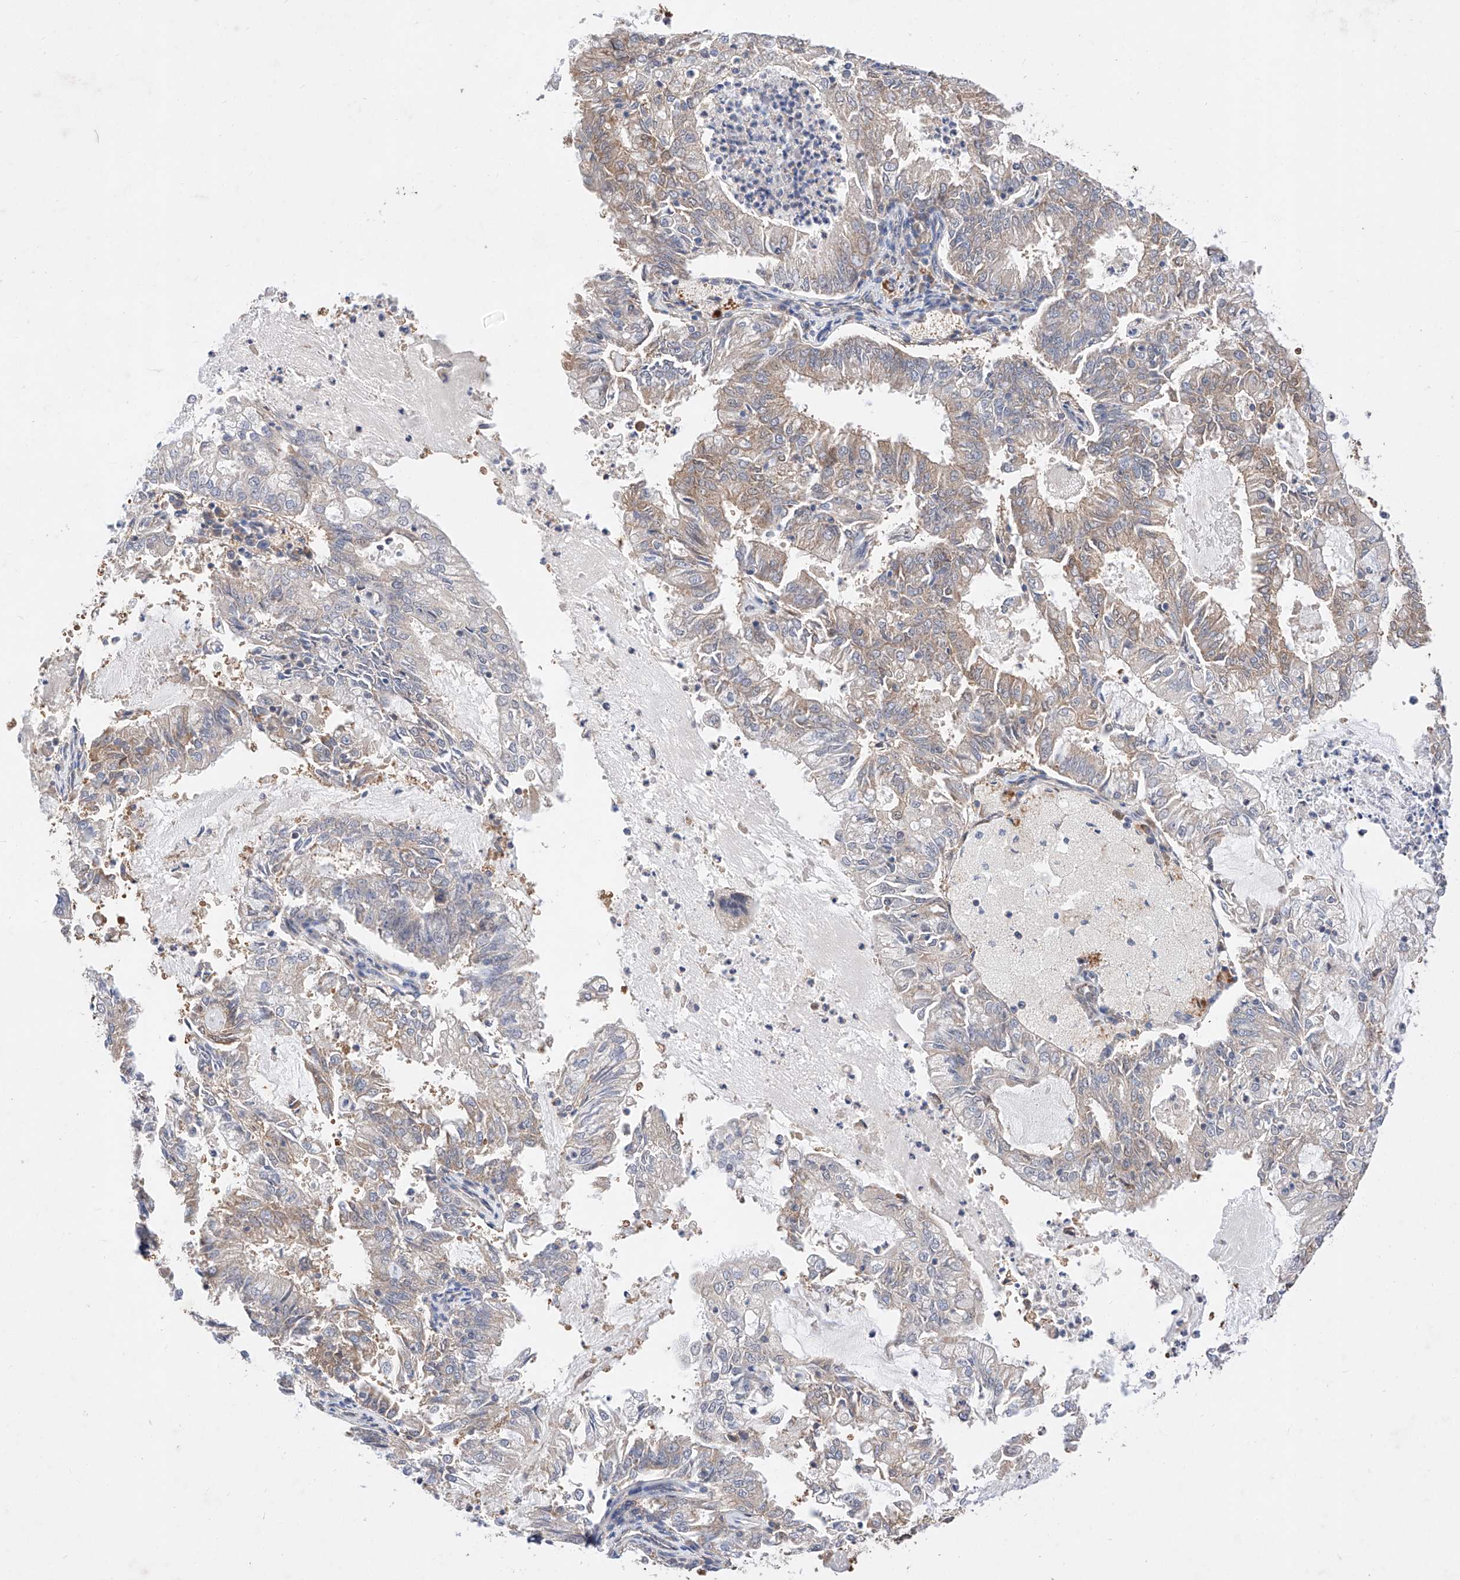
{"staining": {"intensity": "weak", "quantity": "<25%", "location": "cytoplasmic/membranous"}, "tissue": "endometrial cancer", "cell_type": "Tumor cells", "image_type": "cancer", "snomed": [{"axis": "morphology", "description": "Adenocarcinoma, NOS"}, {"axis": "topography", "description": "Endometrium"}], "caption": "Tumor cells are negative for brown protein staining in adenocarcinoma (endometrial).", "gene": "ZSCAN4", "patient": {"sex": "female", "age": 57}}